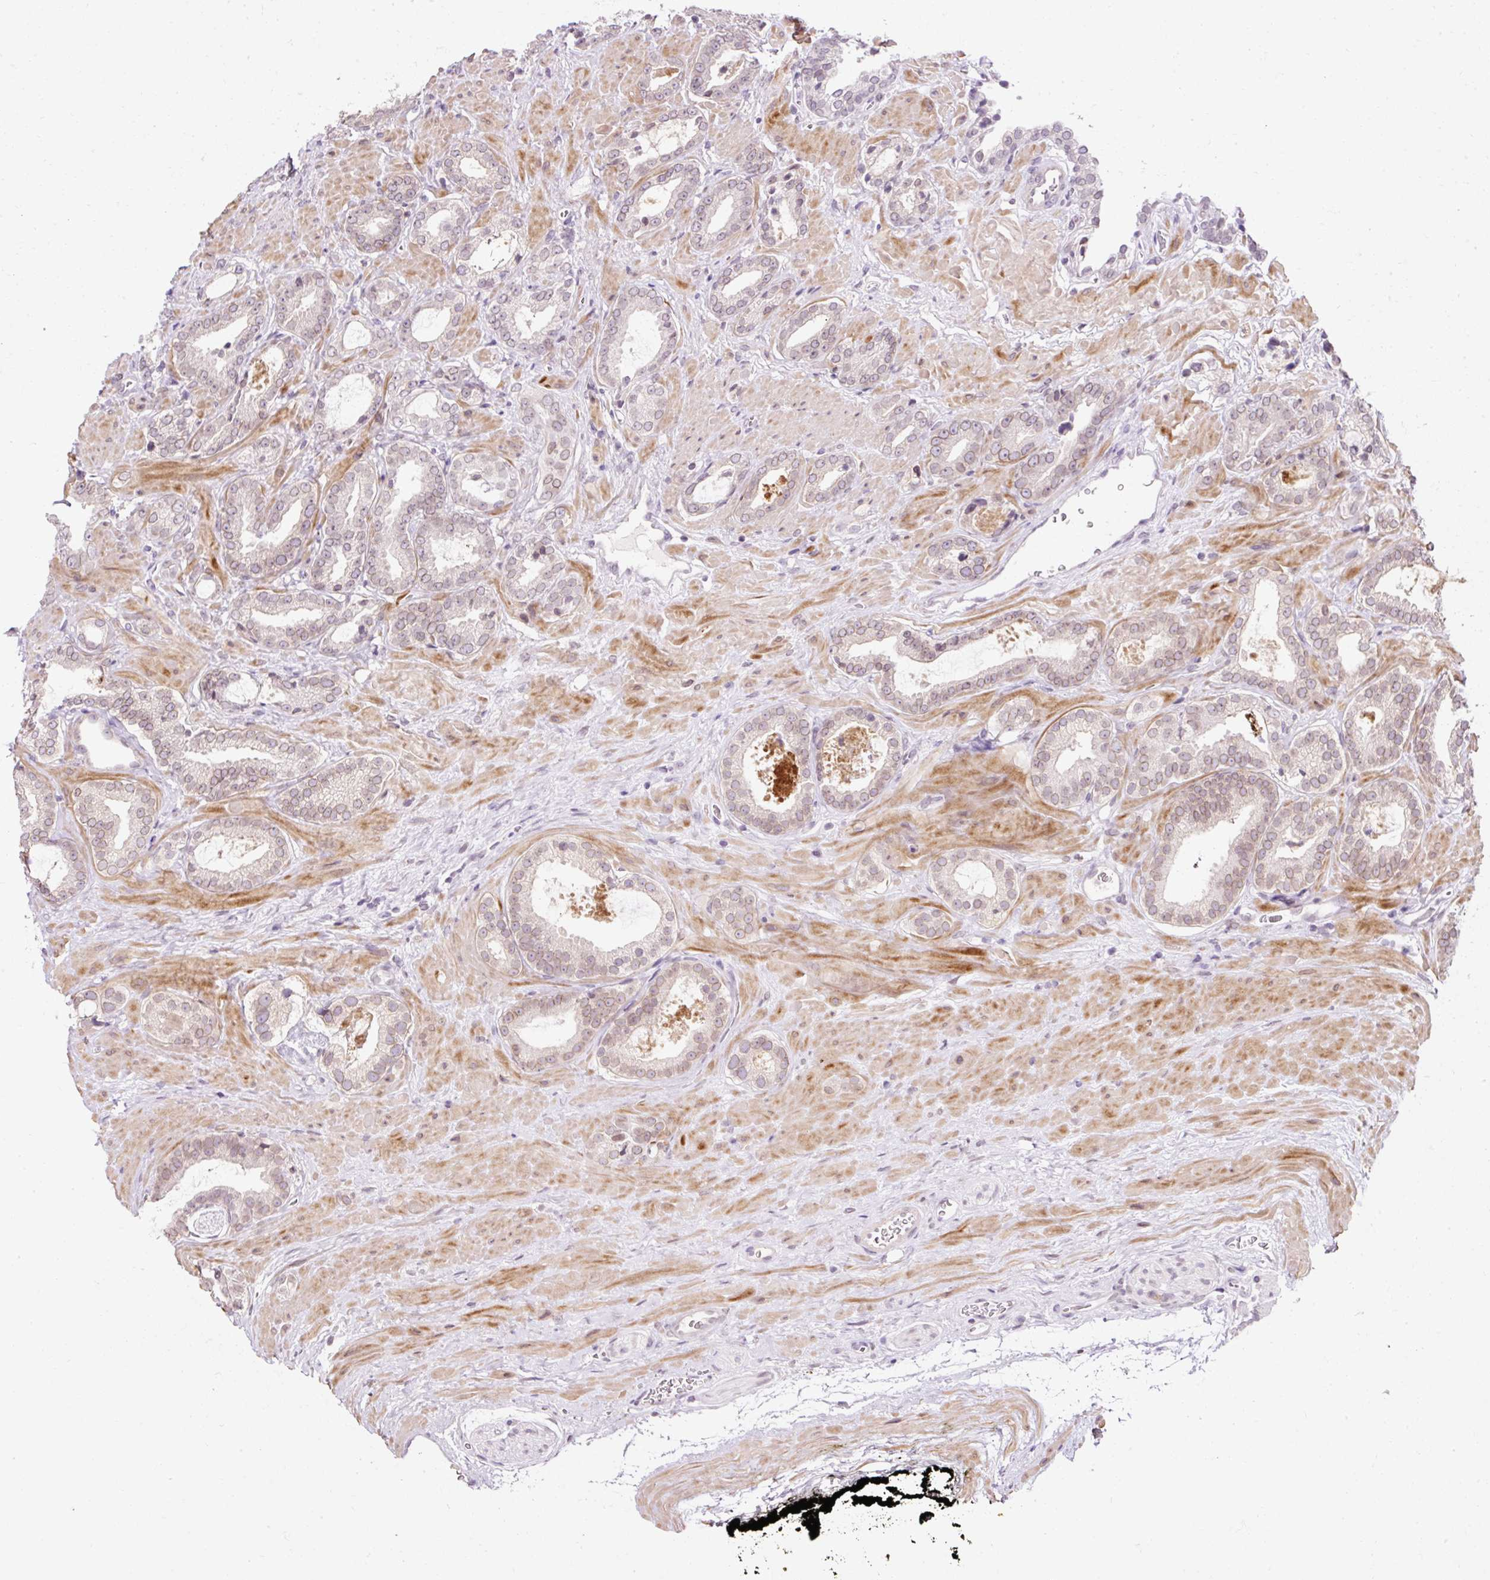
{"staining": {"intensity": "weak", "quantity": ">75%", "location": "cytoplasmic/membranous,nuclear"}, "tissue": "prostate cancer", "cell_type": "Tumor cells", "image_type": "cancer", "snomed": [{"axis": "morphology", "description": "Adenocarcinoma, Low grade"}, {"axis": "topography", "description": "Prostate"}], "caption": "About >75% of tumor cells in prostate low-grade adenocarcinoma exhibit weak cytoplasmic/membranous and nuclear protein positivity as visualized by brown immunohistochemical staining.", "gene": "ZNF610", "patient": {"sex": "male", "age": 62}}